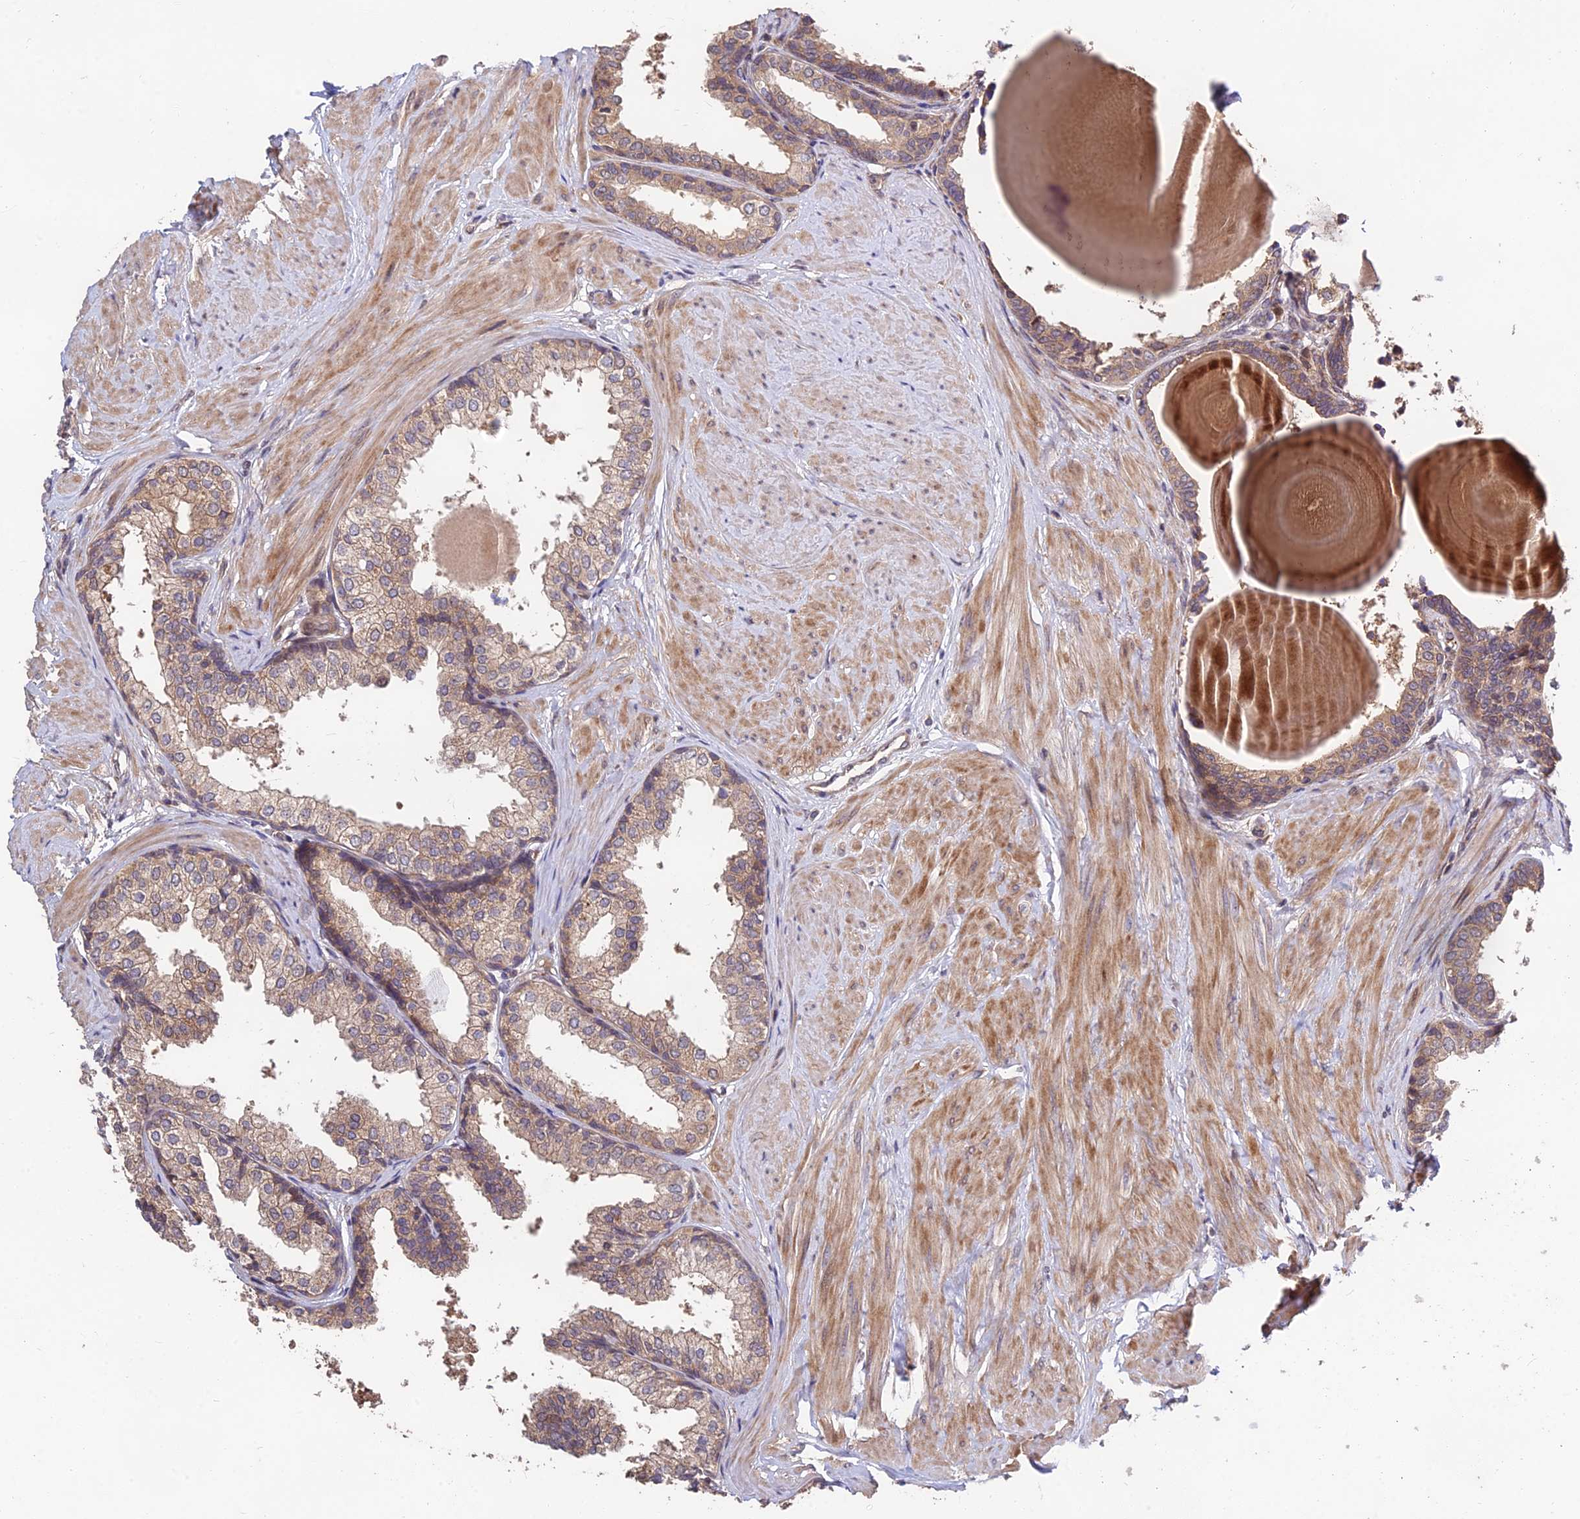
{"staining": {"intensity": "weak", "quantity": "25%-75%", "location": "cytoplasmic/membranous"}, "tissue": "prostate", "cell_type": "Glandular cells", "image_type": "normal", "snomed": [{"axis": "morphology", "description": "Normal tissue, NOS"}, {"axis": "topography", "description": "Prostate"}], "caption": "Immunohistochemical staining of normal human prostate reveals 25%-75% levels of weak cytoplasmic/membranous protein expression in approximately 25%-75% of glandular cells. Using DAB (brown) and hematoxylin (blue) stains, captured at high magnification using brightfield microscopy.", "gene": "MKKS", "patient": {"sex": "male", "age": 48}}